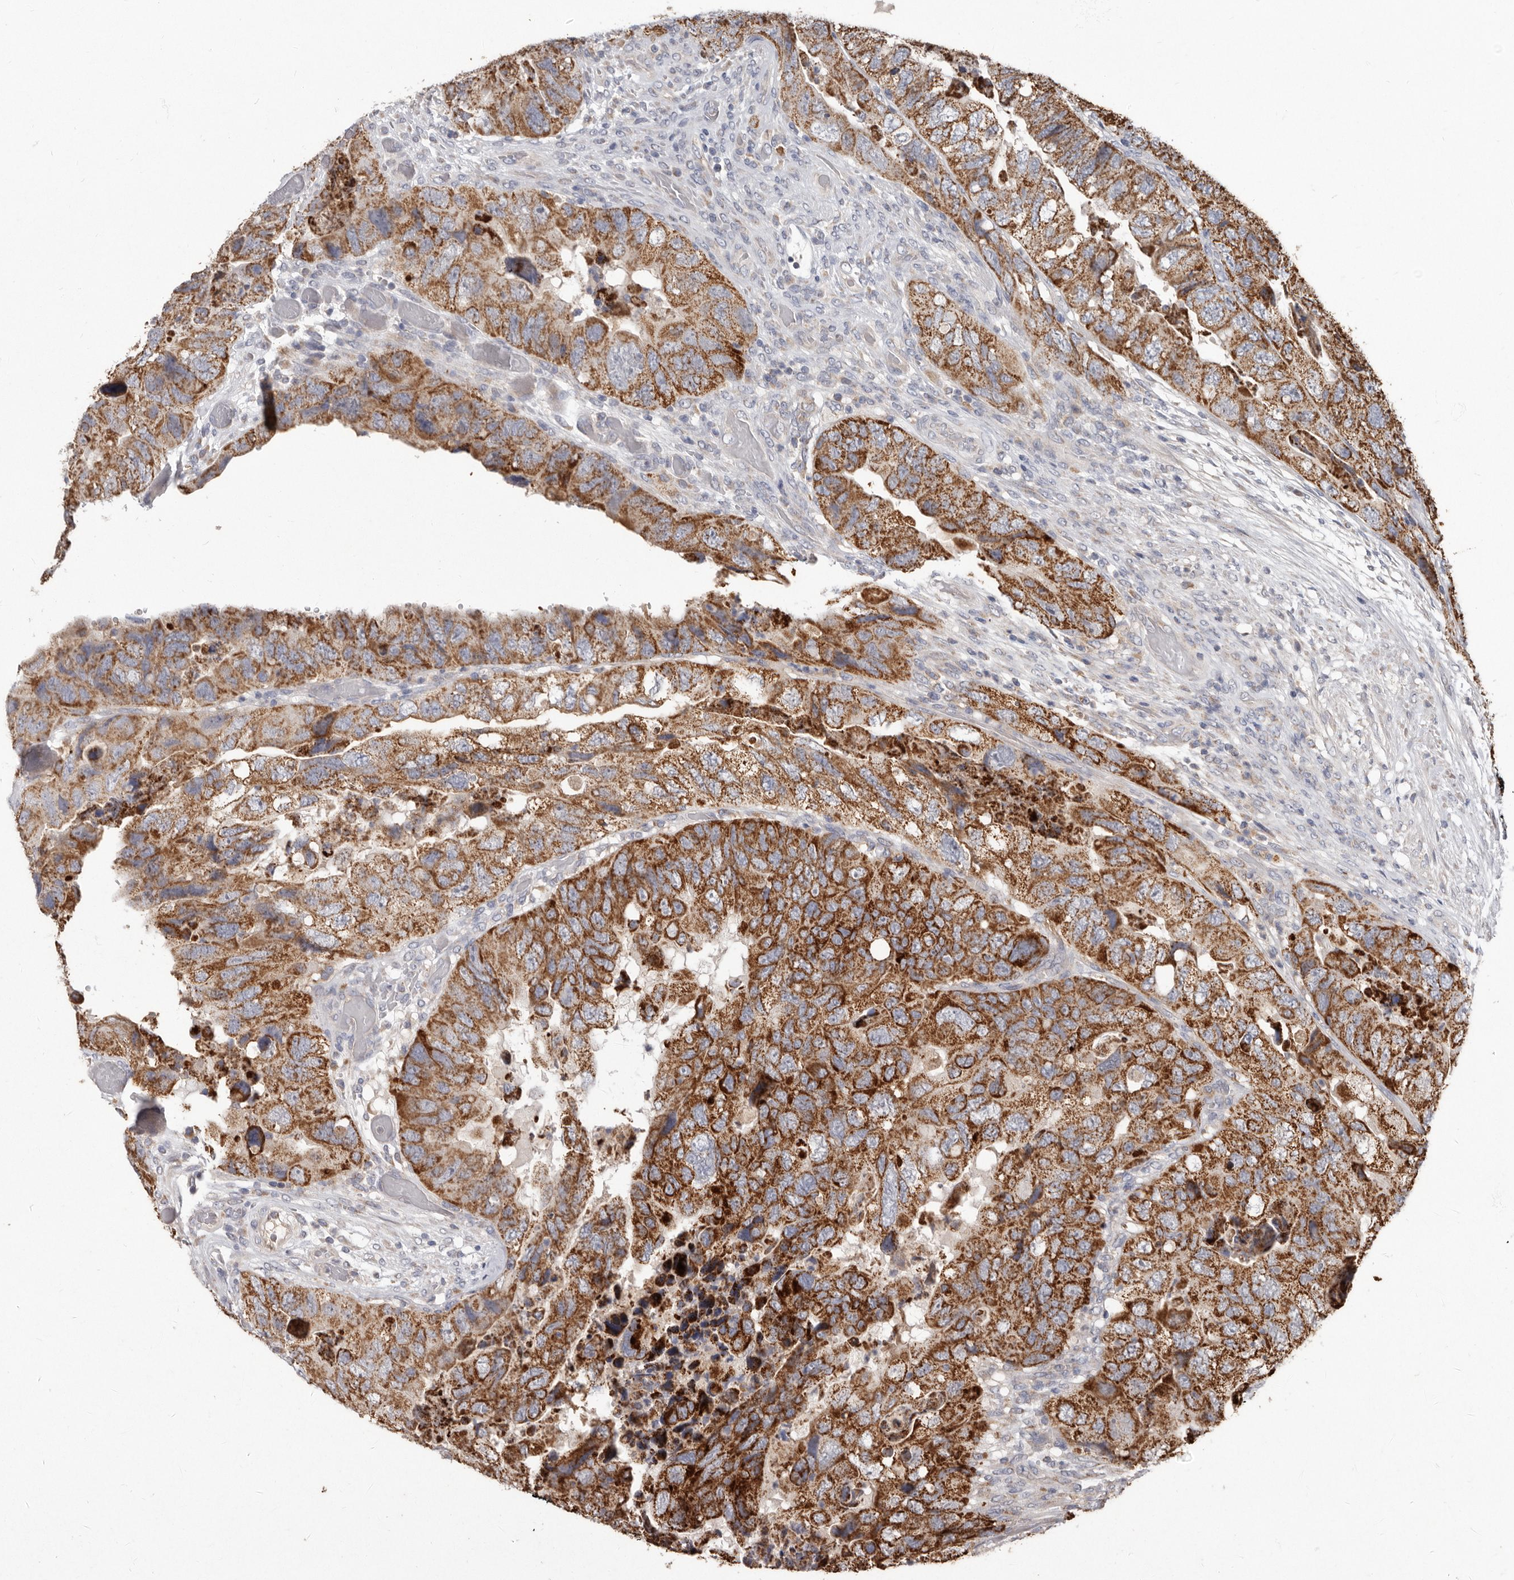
{"staining": {"intensity": "strong", "quantity": ">75%", "location": "cytoplasmic/membranous"}, "tissue": "colorectal cancer", "cell_type": "Tumor cells", "image_type": "cancer", "snomed": [{"axis": "morphology", "description": "Adenocarcinoma, NOS"}, {"axis": "topography", "description": "Rectum"}], "caption": "A histopathology image of colorectal cancer (adenocarcinoma) stained for a protein shows strong cytoplasmic/membranous brown staining in tumor cells.", "gene": "KIF26B", "patient": {"sex": "male", "age": 63}}